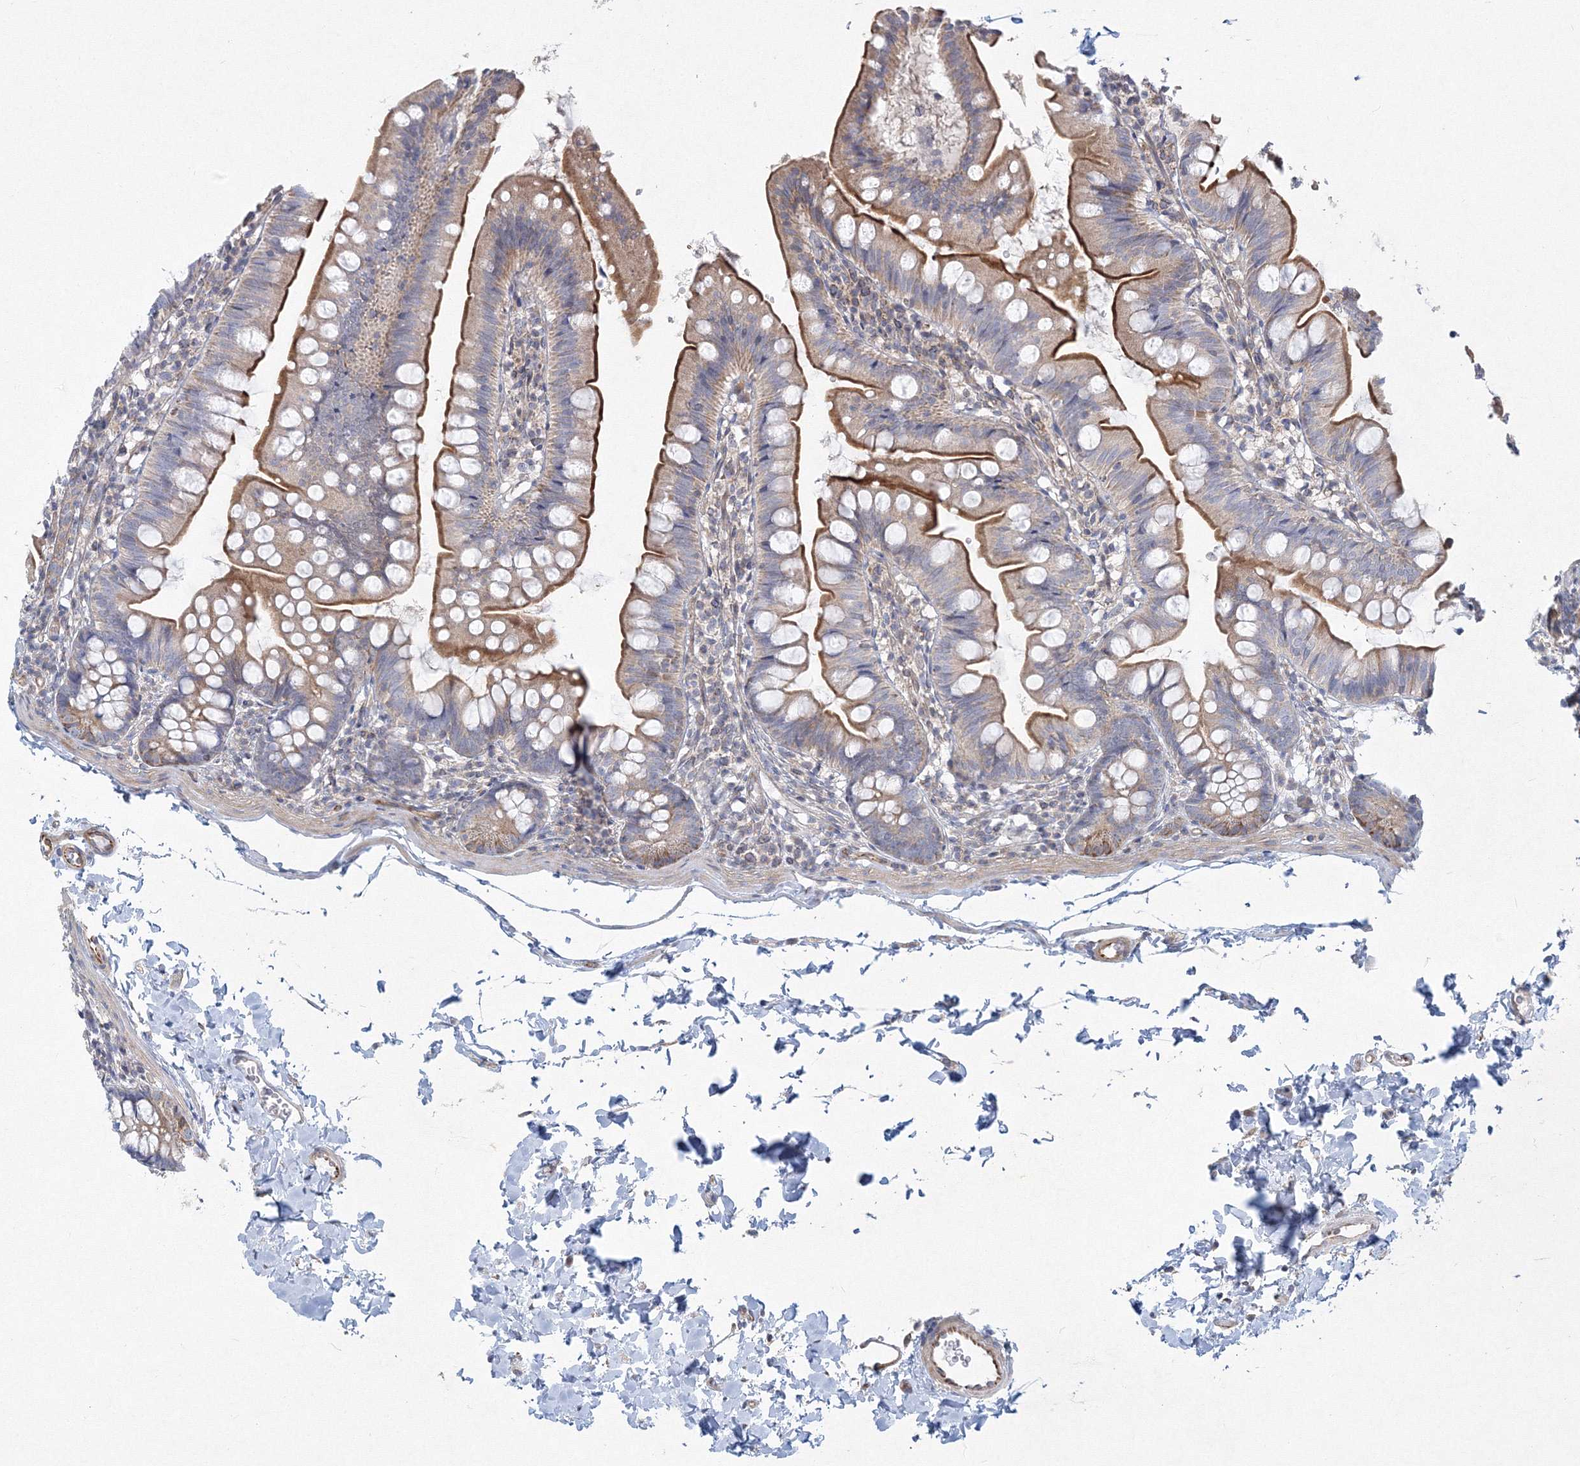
{"staining": {"intensity": "strong", "quantity": "25%-75%", "location": "cytoplasmic/membranous"}, "tissue": "small intestine", "cell_type": "Glandular cells", "image_type": "normal", "snomed": [{"axis": "morphology", "description": "Normal tissue, NOS"}, {"axis": "topography", "description": "Small intestine"}], "caption": "Immunohistochemical staining of unremarkable human small intestine reveals 25%-75% levels of strong cytoplasmic/membranous protein expression in approximately 25%-75% of glandular cells.", "gene": "WDR49", "patient": {"sex": "male", "age": 7}}